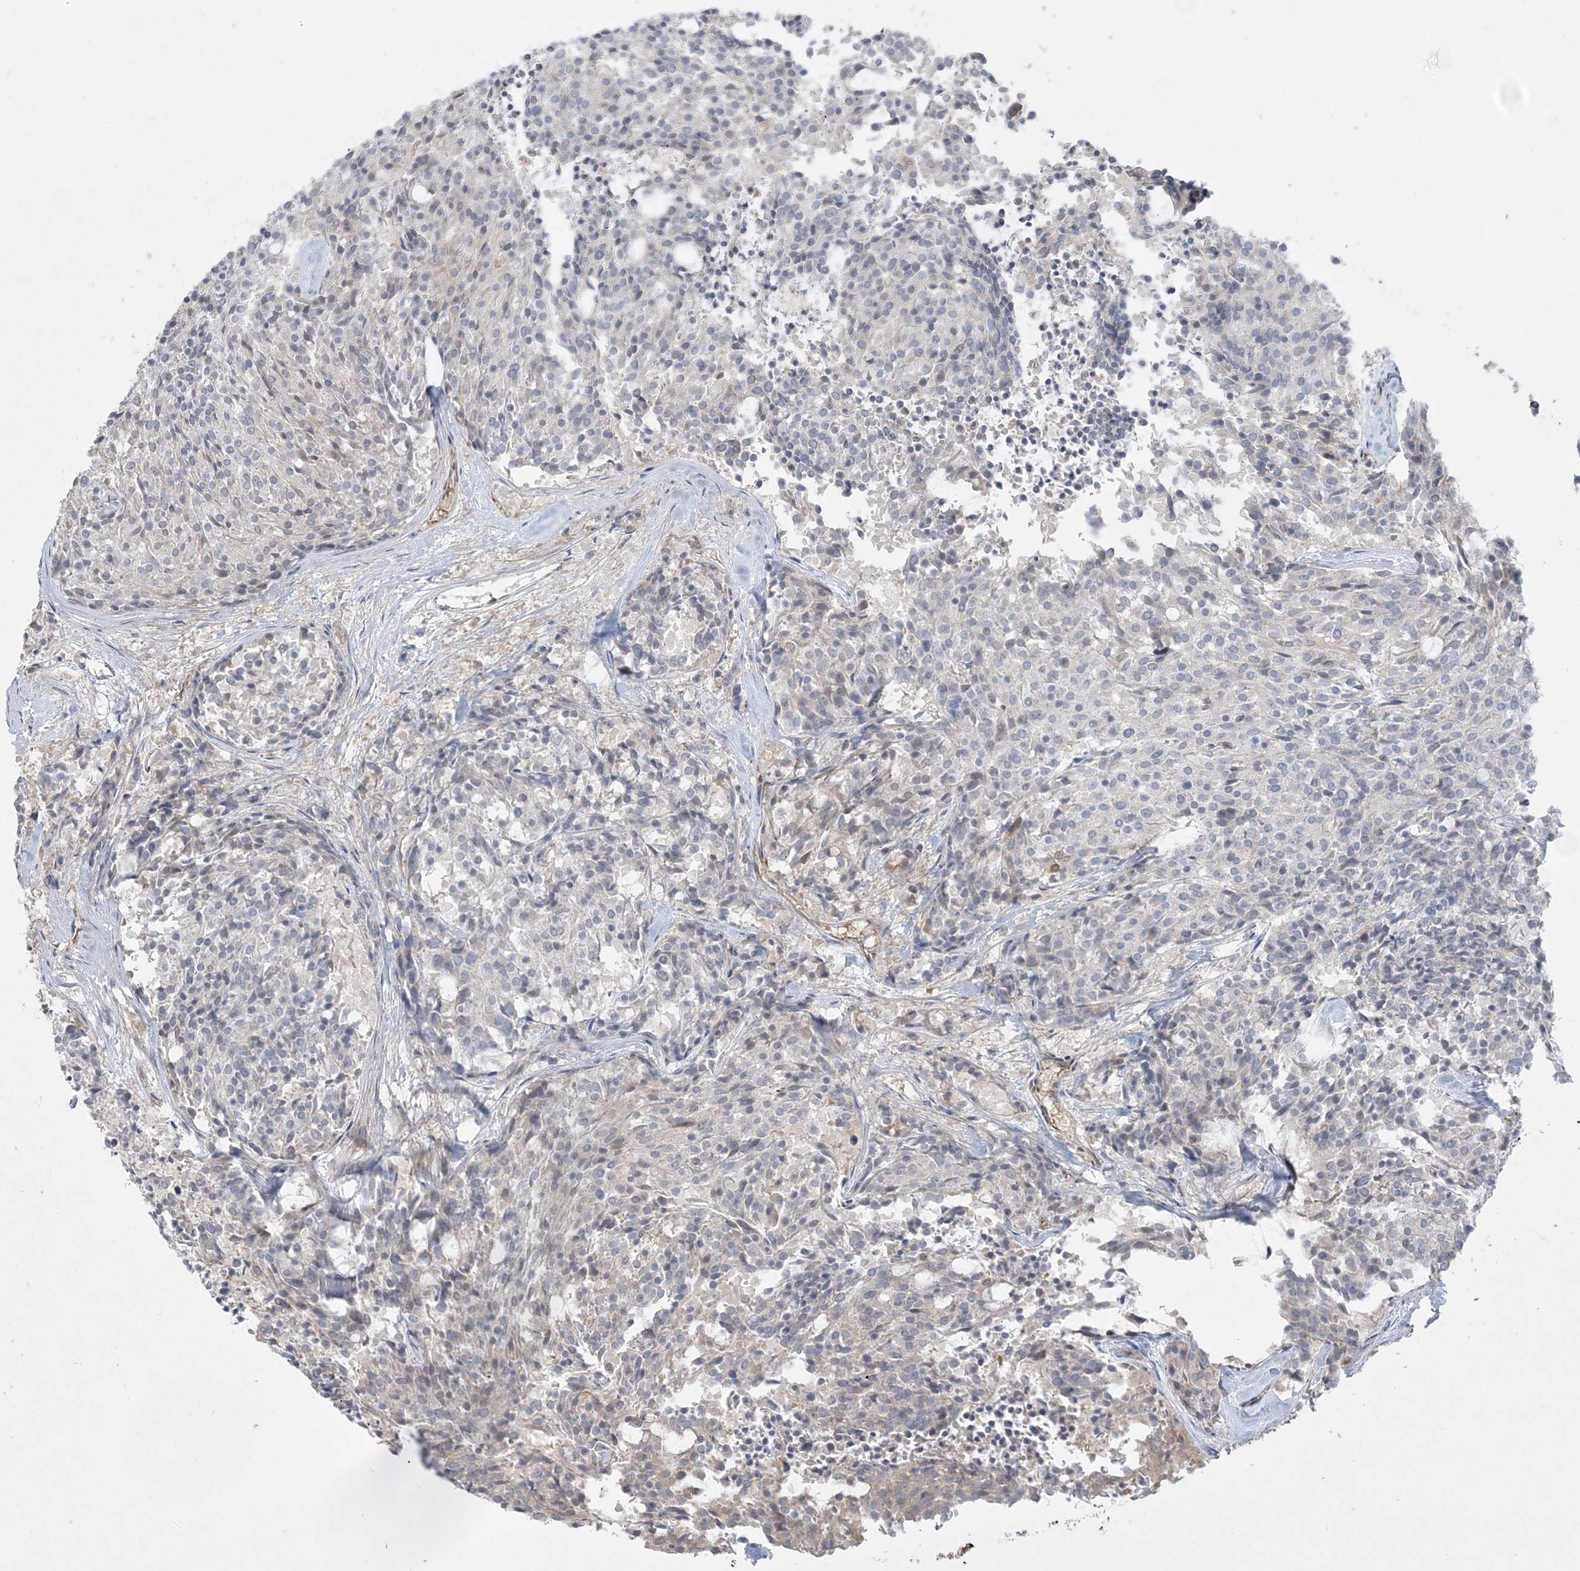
{"staining": {"intensity": "weak", "quantity": "<25%", "location": "cytoplasmic/membranous"}, "tissue": "carcinoid", "cell_type": "Tumor cells", "image_type": "cancer", "snomed": [{"axis": "morphology", "description": "Carcinoid, malignant, NOS"}, {"axis": "topography", "description": "Pancreas"}], "caption": "The IHC histopathology image has no significant expression in tumor cells of carcinoid tissue.", "gene": "INPP1", "patient": {"sex": "female", "age": 54}}